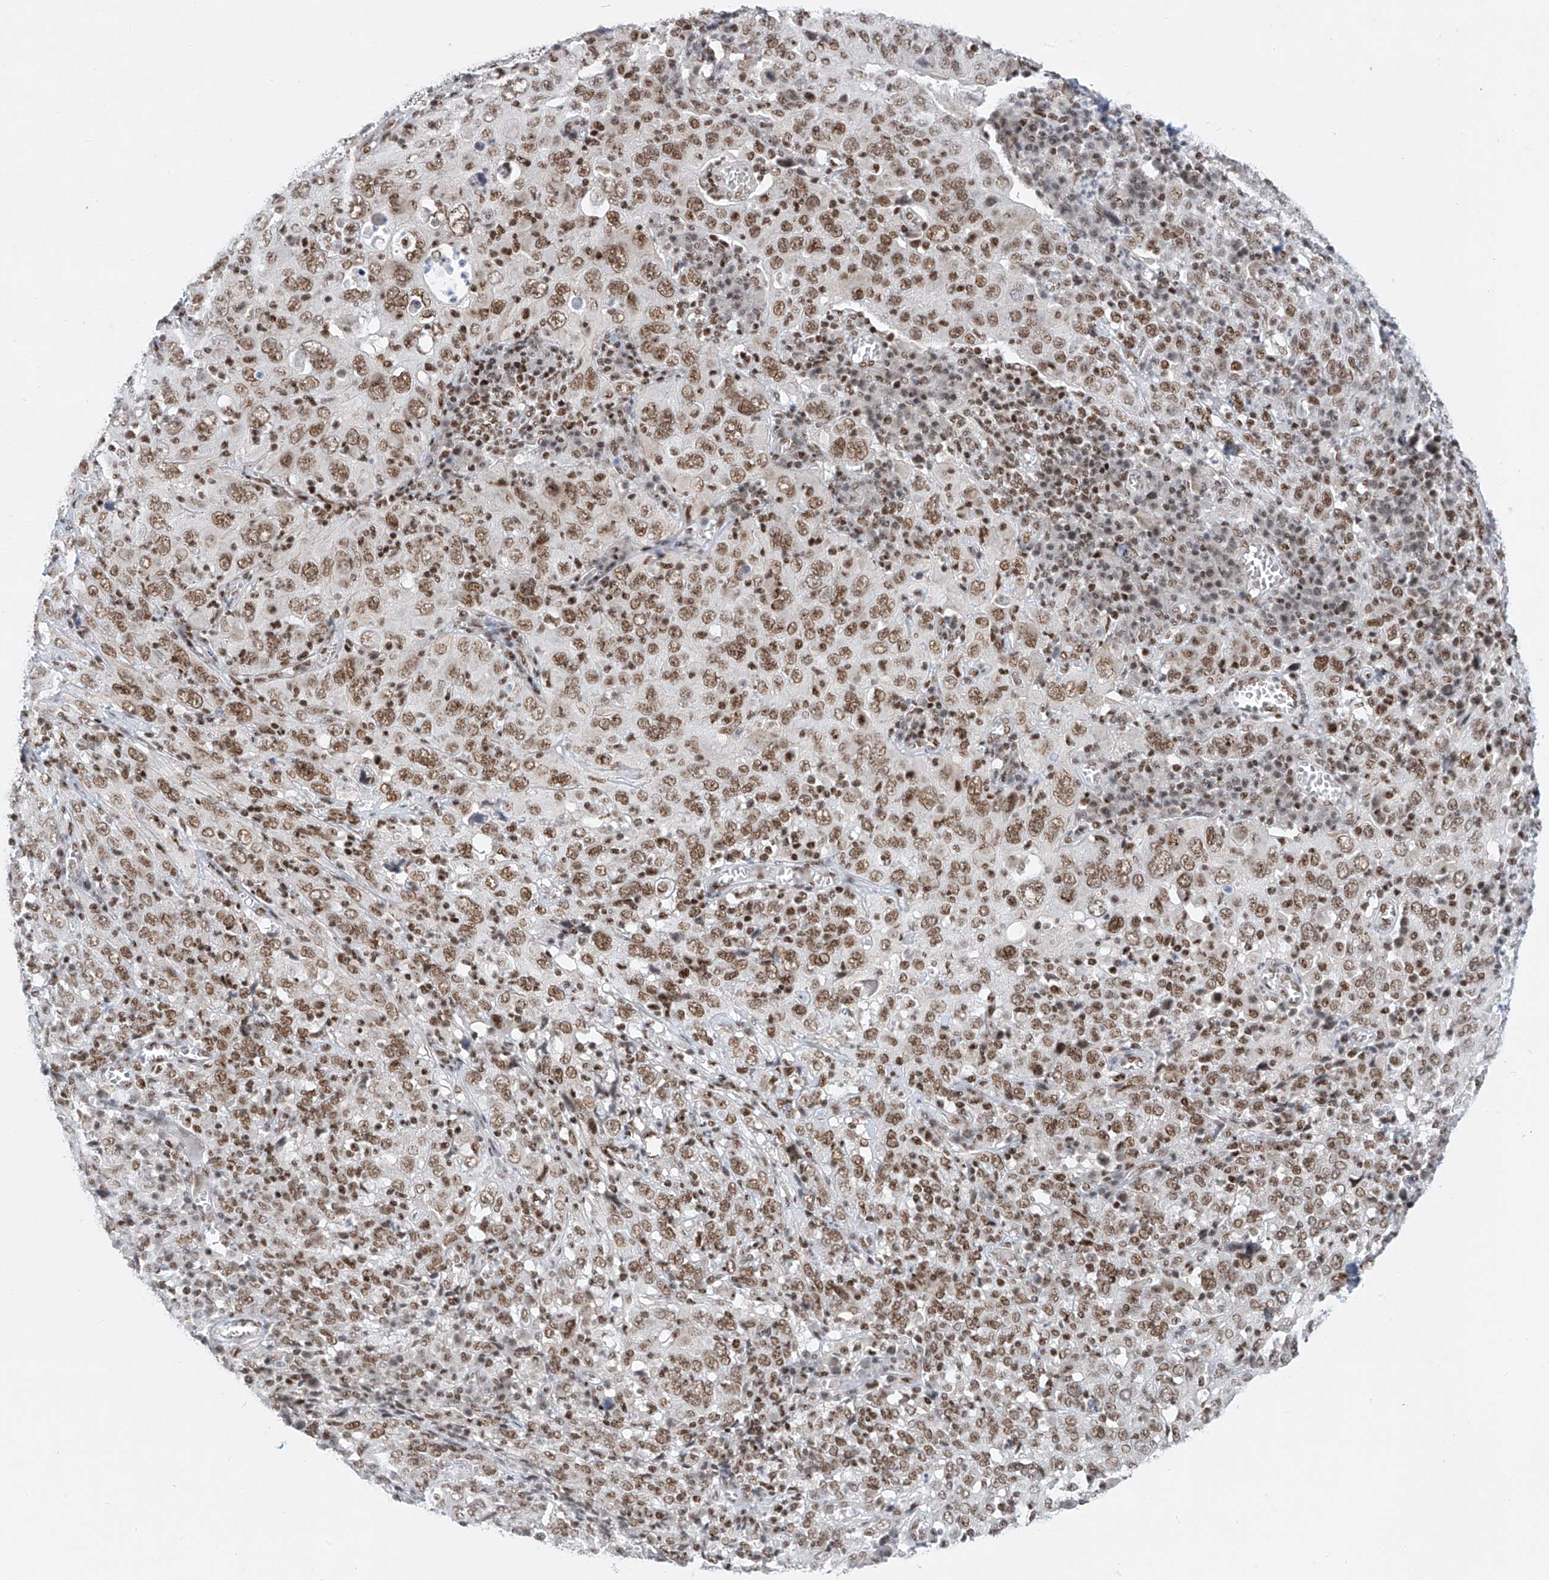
{"staining": {"intensity": "moderate", "quantity": ">75%", "location": "nuclear"}, "tissue": "cervical cancer", "cell_type": "Tumor cells", "image_type": "cancer", "snomed": [{"axis": "morphology", "description": "Squamous cell carcinoma, NOS"}, {"axis": "topography", "description": "Cervix"}], "caption": "DAB (3,3'-diaminobenzidine) immunohistochemical staining of human cervical cancer (squamous cell carcinoma) displays moderate nuclear protein positivity in about >75% of tumor cells.", "gene": "TAF4", "patient": {"sex": "female", "age": 46}}